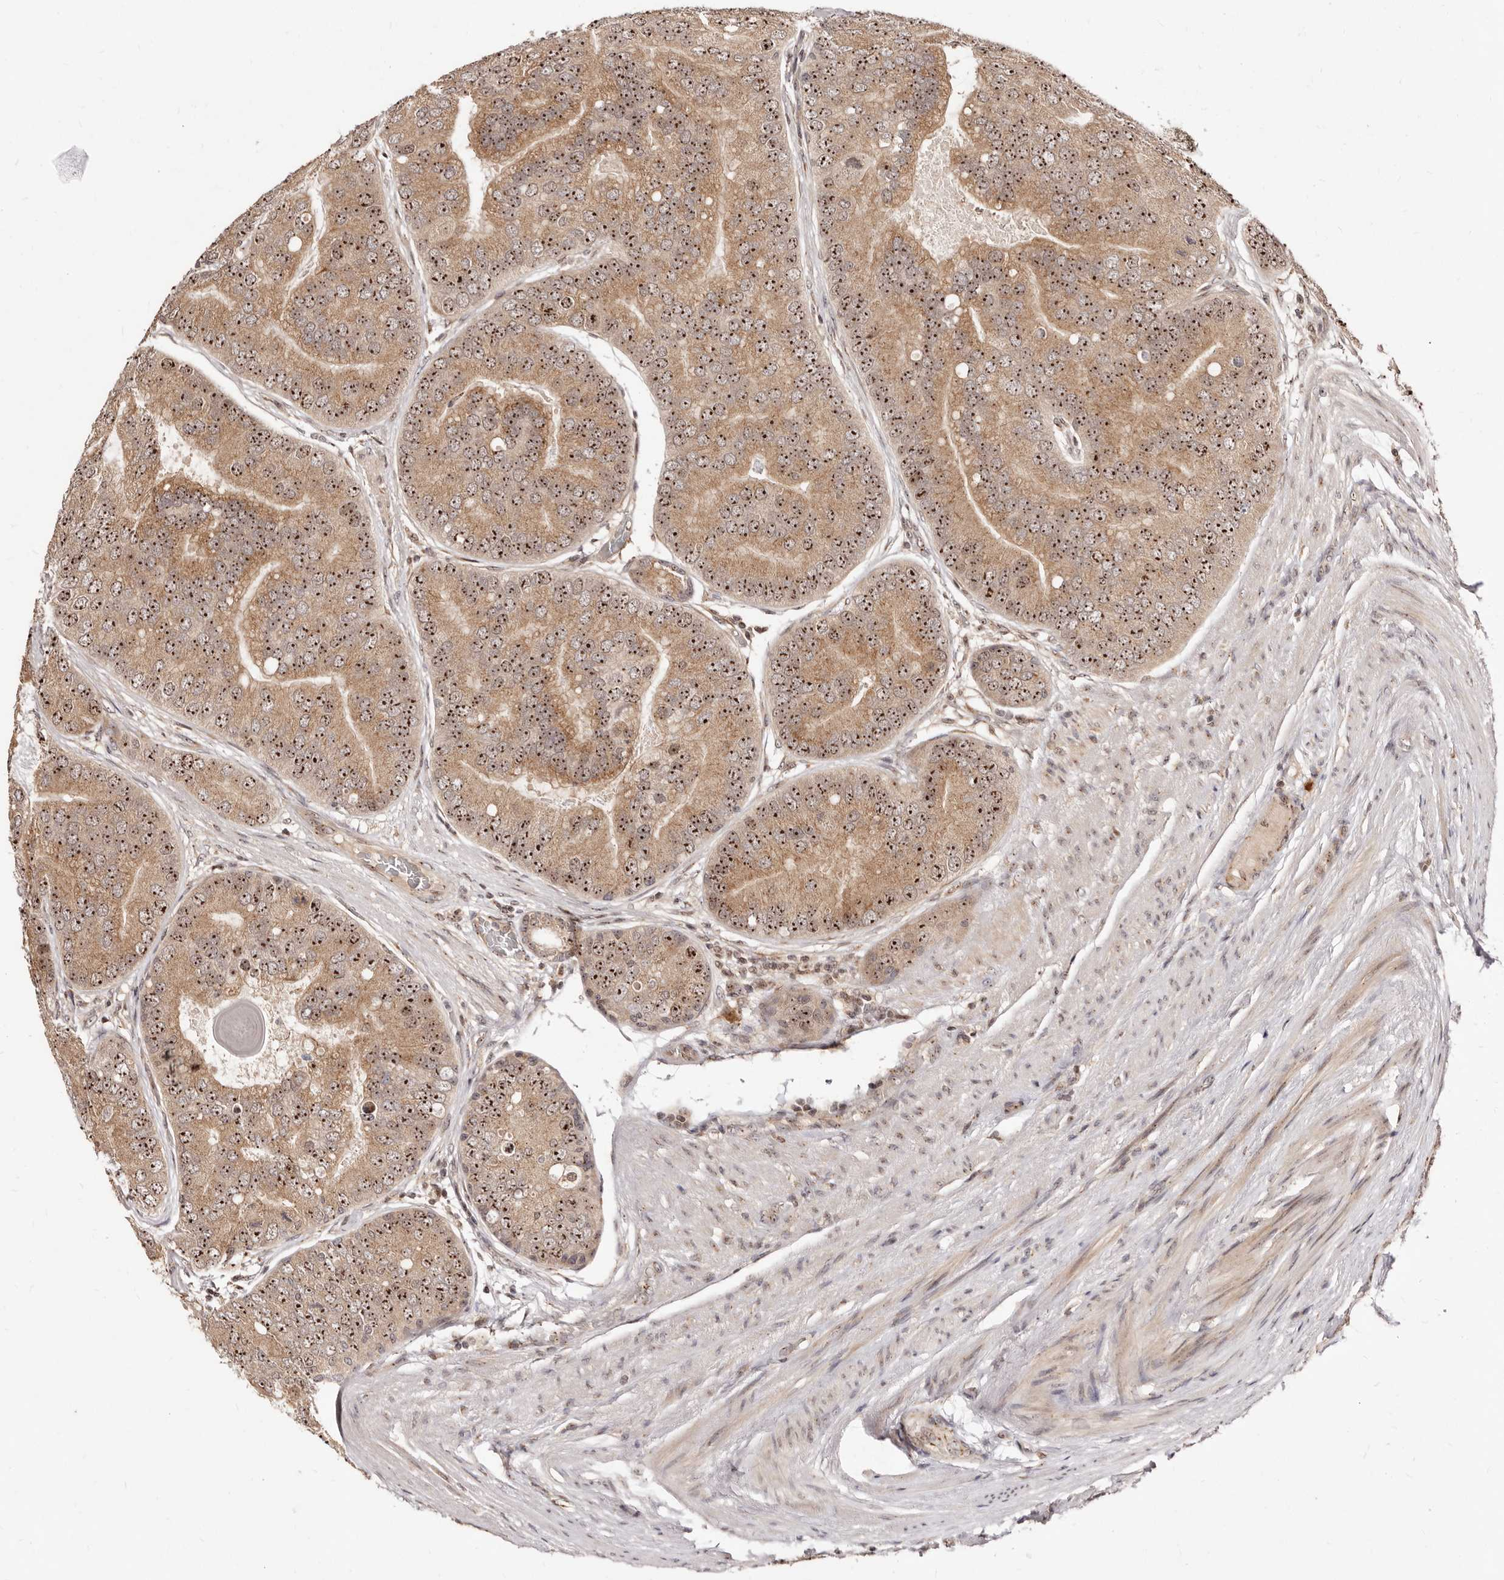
{"staining": {"intensity": "strong", "quantity": ">75%", "location": "cytoplasmic/membranous,nuclear"}, "tissue": "prostate cancer", "cell_type": "Tumor cells", "image_type": "cancer", "snomed": [{"axis": "morphology", "description": "Adenocarcinoma, High grade"}, {"axis": "topography", "description": "Prostate"}], "caption": "Immunohistochemistry staining of prostate cancer, which displays high levels of strong cytoplasmic/membranous and nuclear expression in approximately >75% of tumor cells indicating strong cytoplasmic/membranous and nuclear protein positivity. The staining was performed using DAB (brown) for protein detection and nuclei were counterstained in hematoxylin (blue).", "gene": "APOL6", "patient": {"sex": "male", "age": 70}}